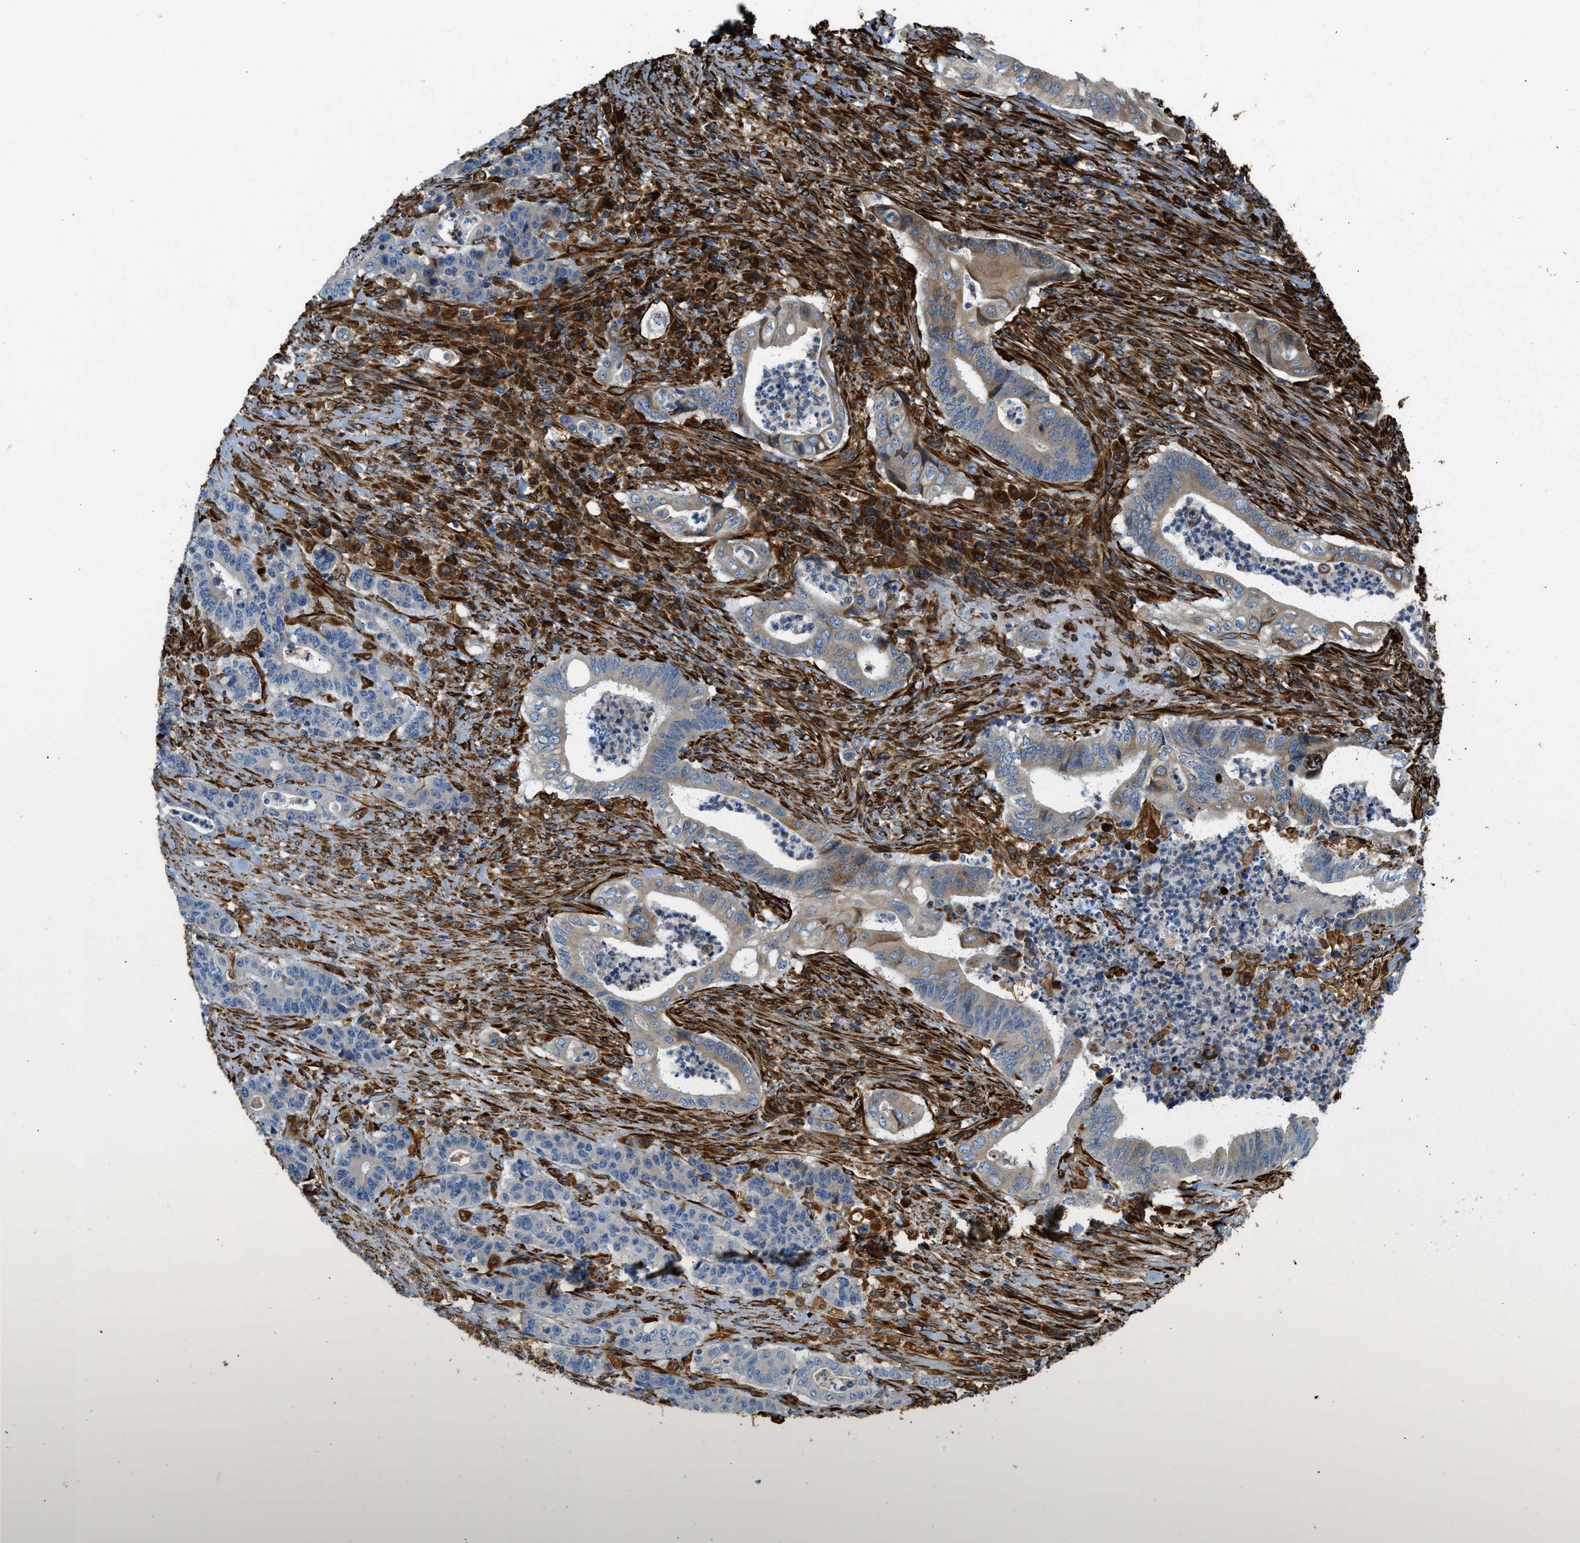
{"staining": {"intensity": "weak", "quantity": "25%-75%", "location": "cytoplasmic/membranous"}, "tissue": "stomach cancer", "cell_type": "Tumor cells", "image_type": "cancer", "snomed": [{"axis": "morphology", "description": "Adenocarcinoma, NOS"}, {"axis": "topography", "description": "Stomach"}], "caption": "Stomach cancer (adenocarcinoma) stained with a protein marker shows weak staining in tumor cells.", "gene": "BEX3", "patient": {"sex": "female", "age": 73}}